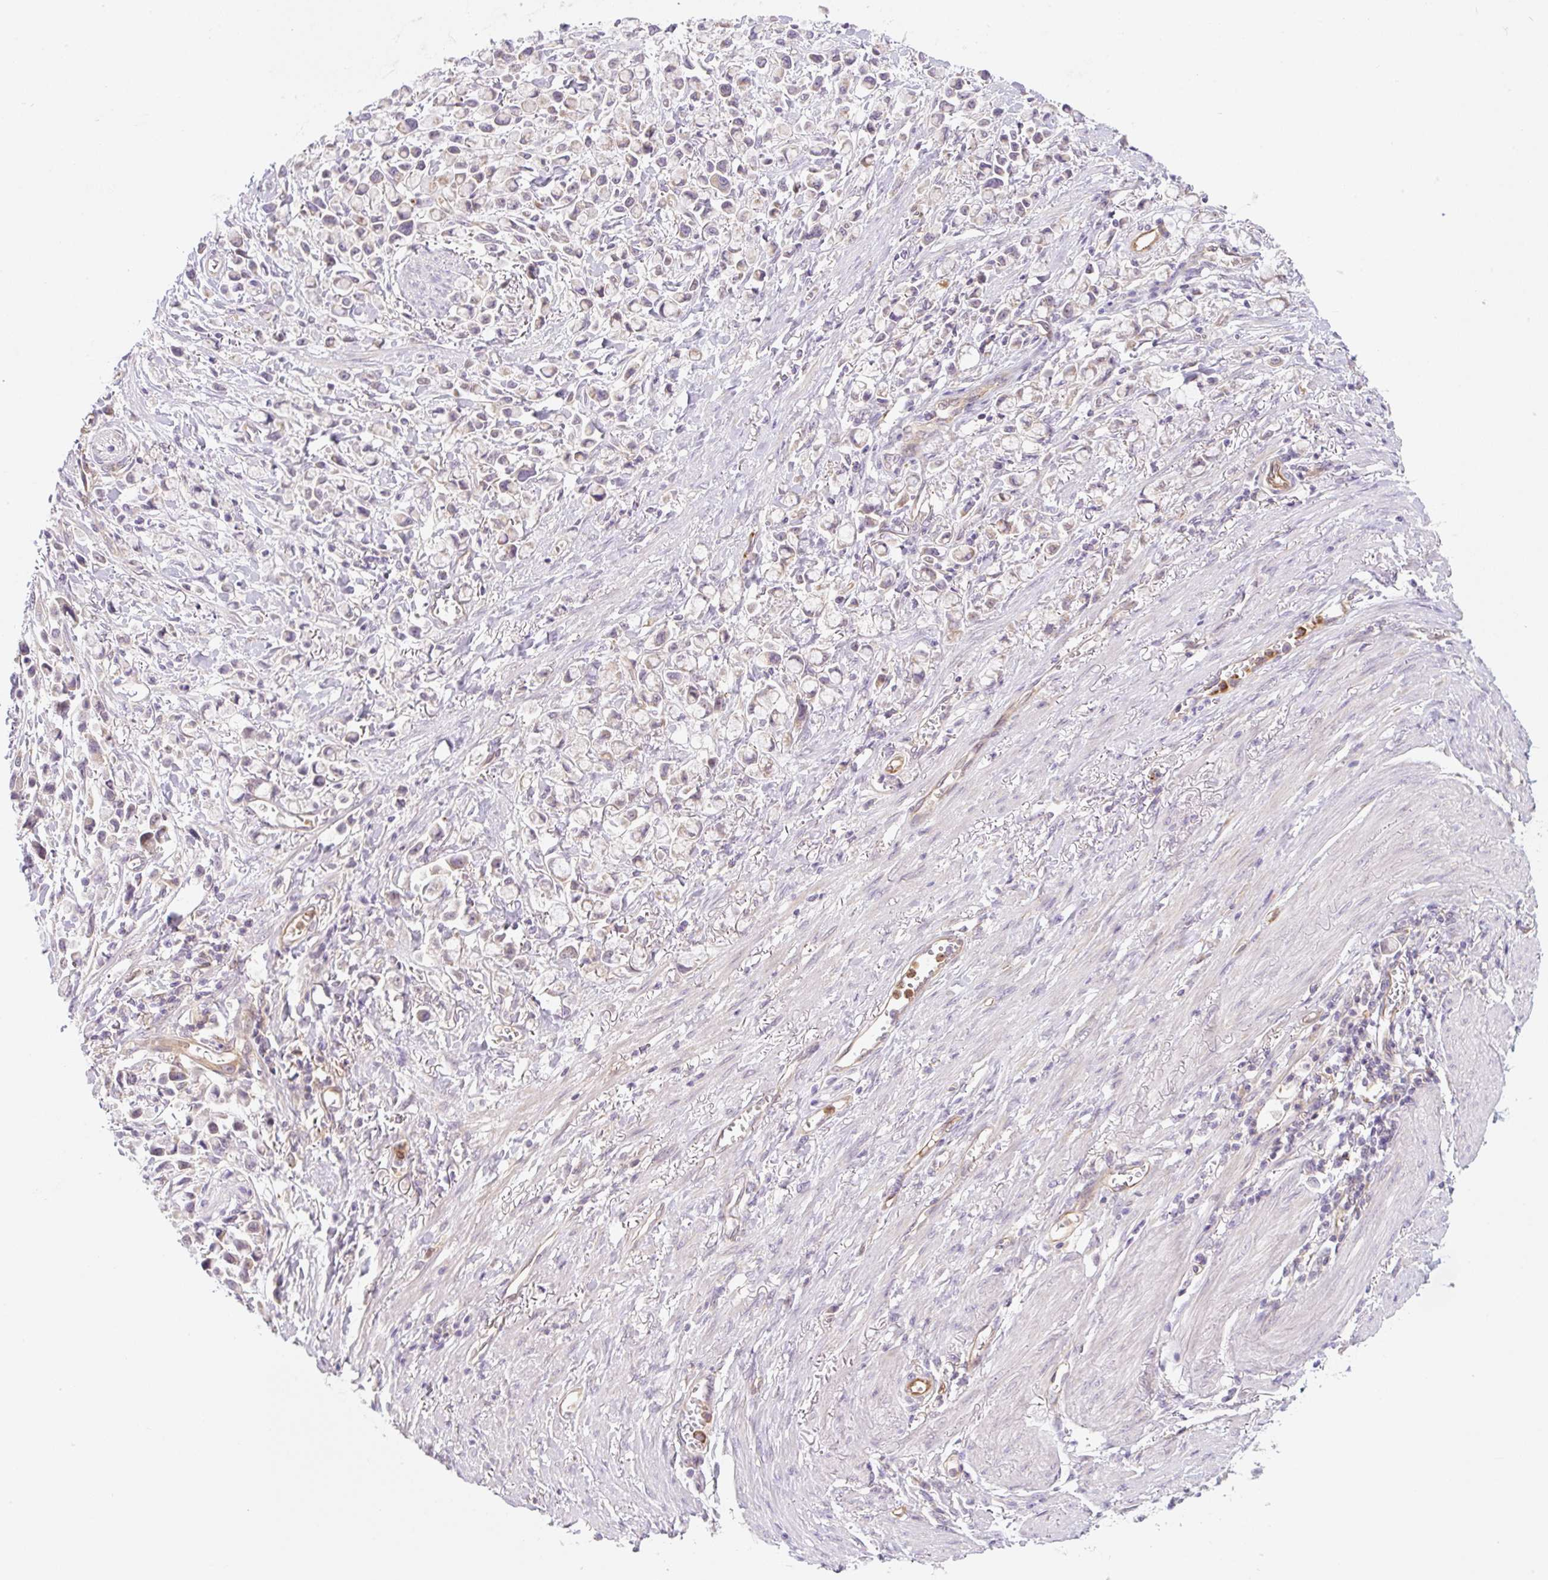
{"staining": {"intensity": "negative", "quantity": "none", "location": "none"}, "tissue": "stomach cancer", "cell_type": "Tumor cells", "image_type": "cancer", "snomed": [{"axis": "morphology", "description": "Adenocarcinoma, NOS"}, {"axis": "topography", "description": "Stomach"}], "caption": "Tumor cells show no significant positivity in stomach adenocarcinoma.", "gene": "OMA1", "patient": {"sex": "female", "age": 81}}